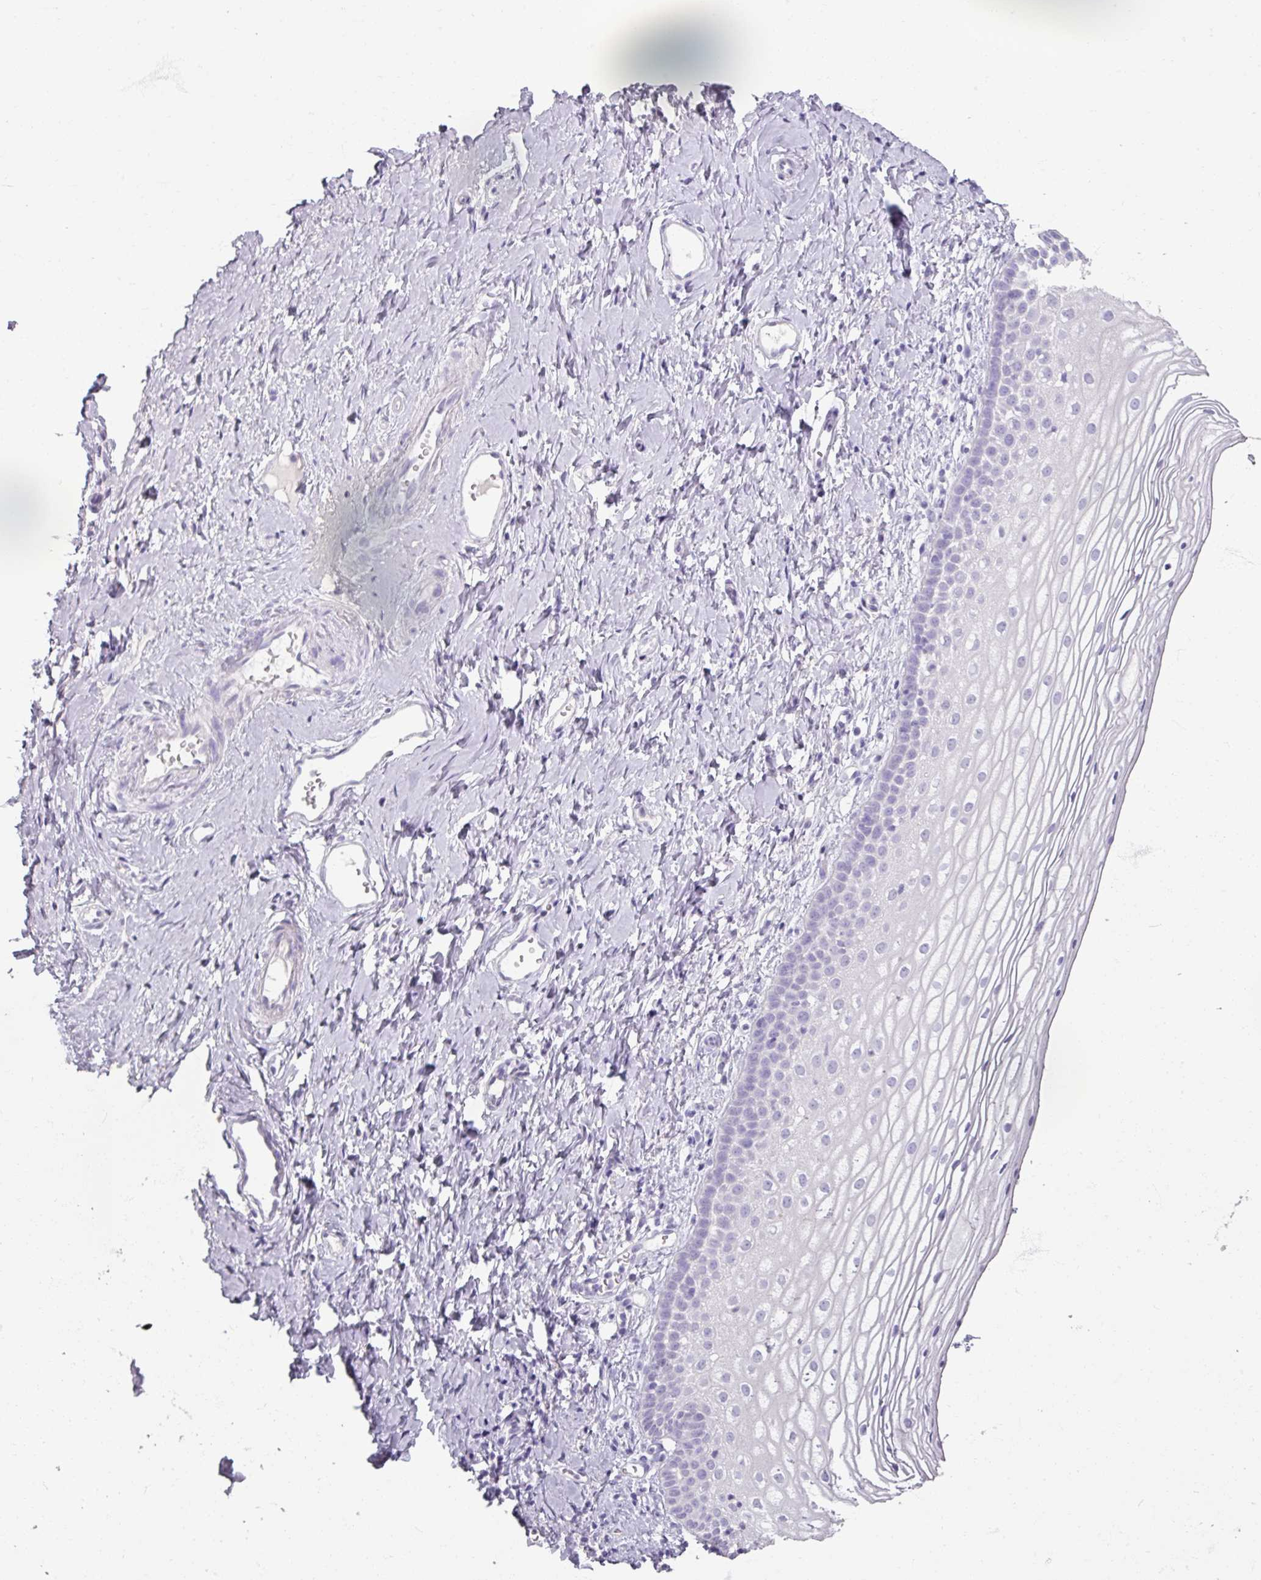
{"staining": {"intensity": "negative", "quantity": "none", "location": "none"}, "tissue": "vagina", "cell_type": "Squamous epithelial cells", "image_type": "normal", "snomed": [{"axis": "morphology", "description": "Normal tissue, NOS"}, {"axis": "topography", "description": "Vagina"}], "caption": "The IHC histopathology image has no significant staining in squamous epithelial cells of vagina.", "gene": "SLC27A5", "patient": {"sex": "female", "age": 56}}